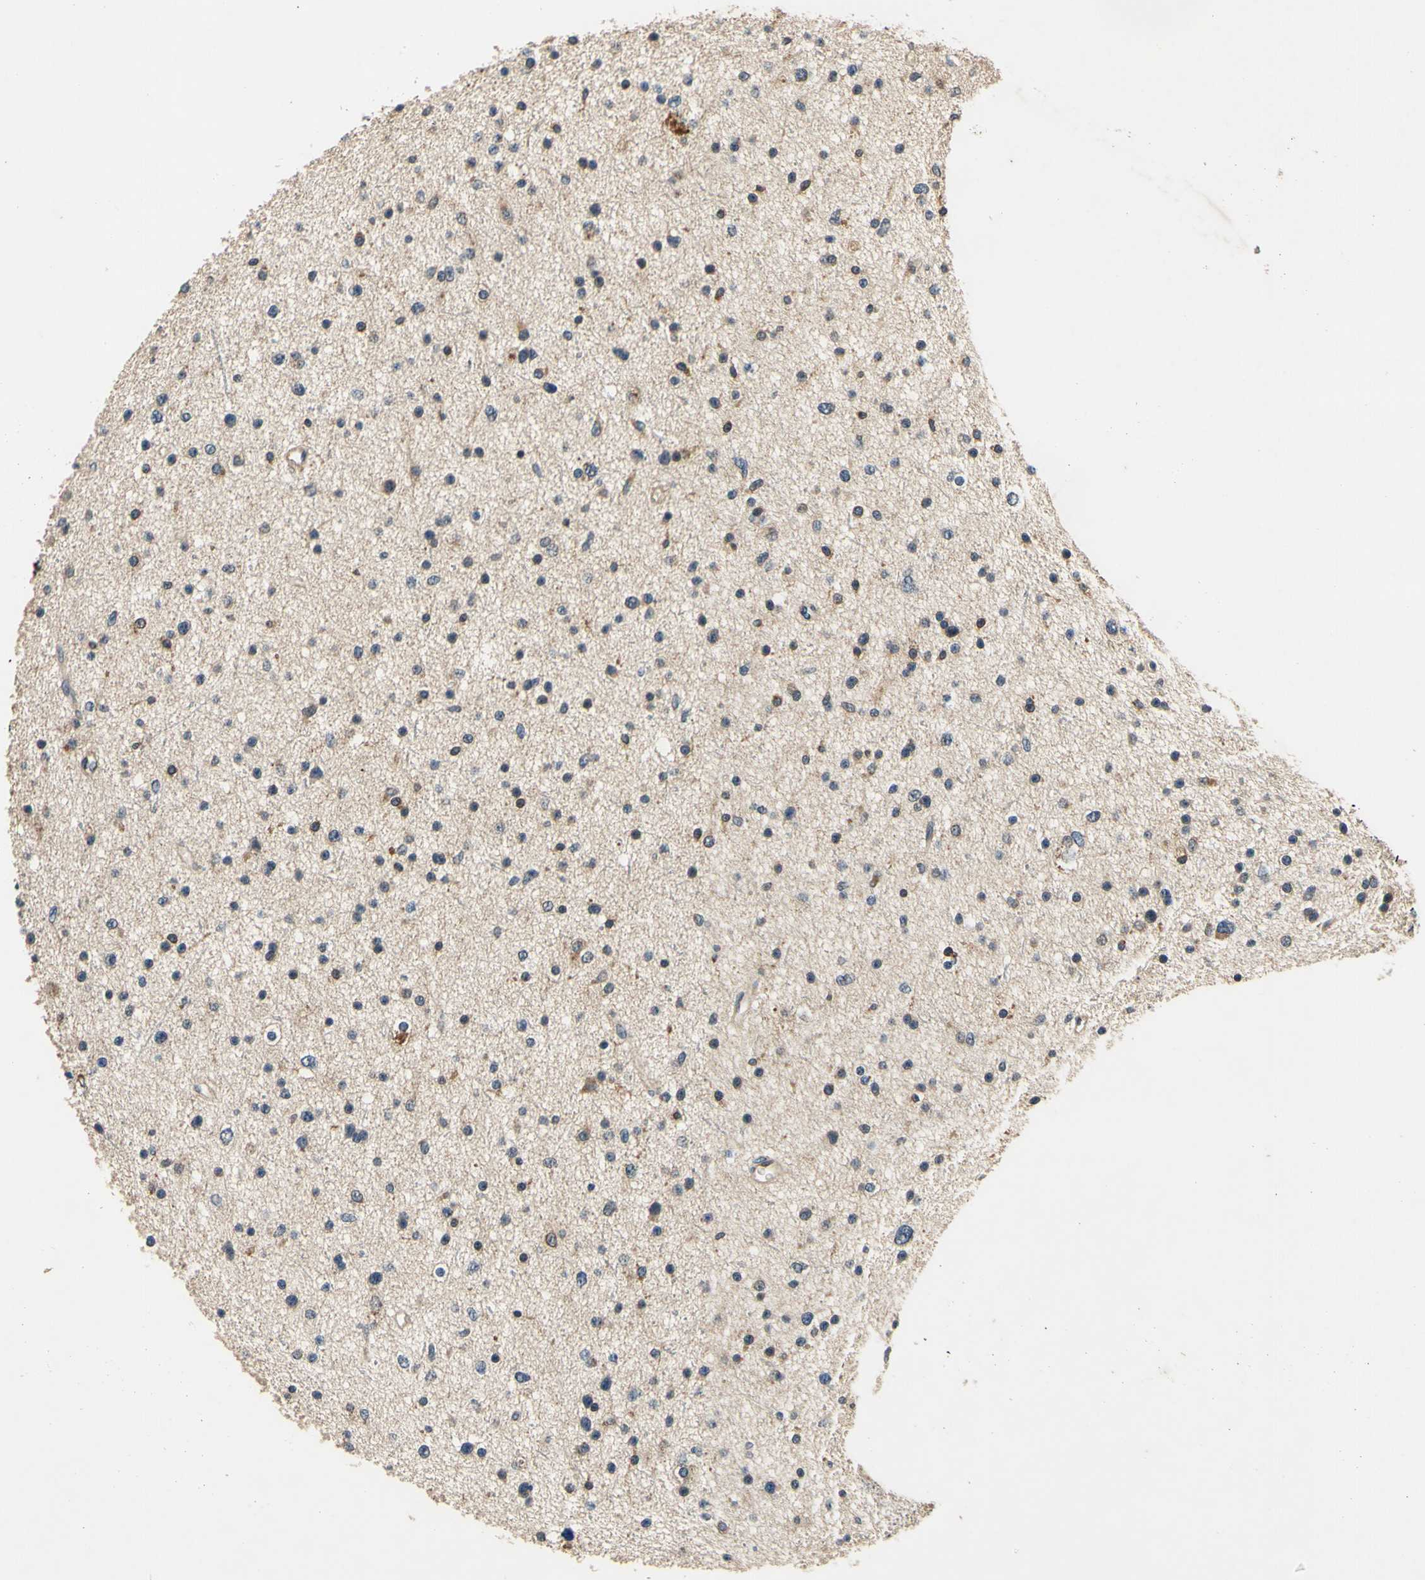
{"staining": {"intensity": "weak", "quantity": "25%-75%", "location": "cytoplasmic/membranous"}, "tissue": "glioma", "cell_type": "Tumor cells", "image_type": "cancer", "snomed": [{"axis": "morphology", "description": "Glioma, malignant, Low grade"}, {"axis": "topography", "description": "Brain"}], "caption": "Protein staining demonstrates weak cytoplasmic/membranous positivity in about 25%-75% of tumor cells in glioma.", "gene": "PLA2G4A", "patient": {"sex": "female", "age": 37}}